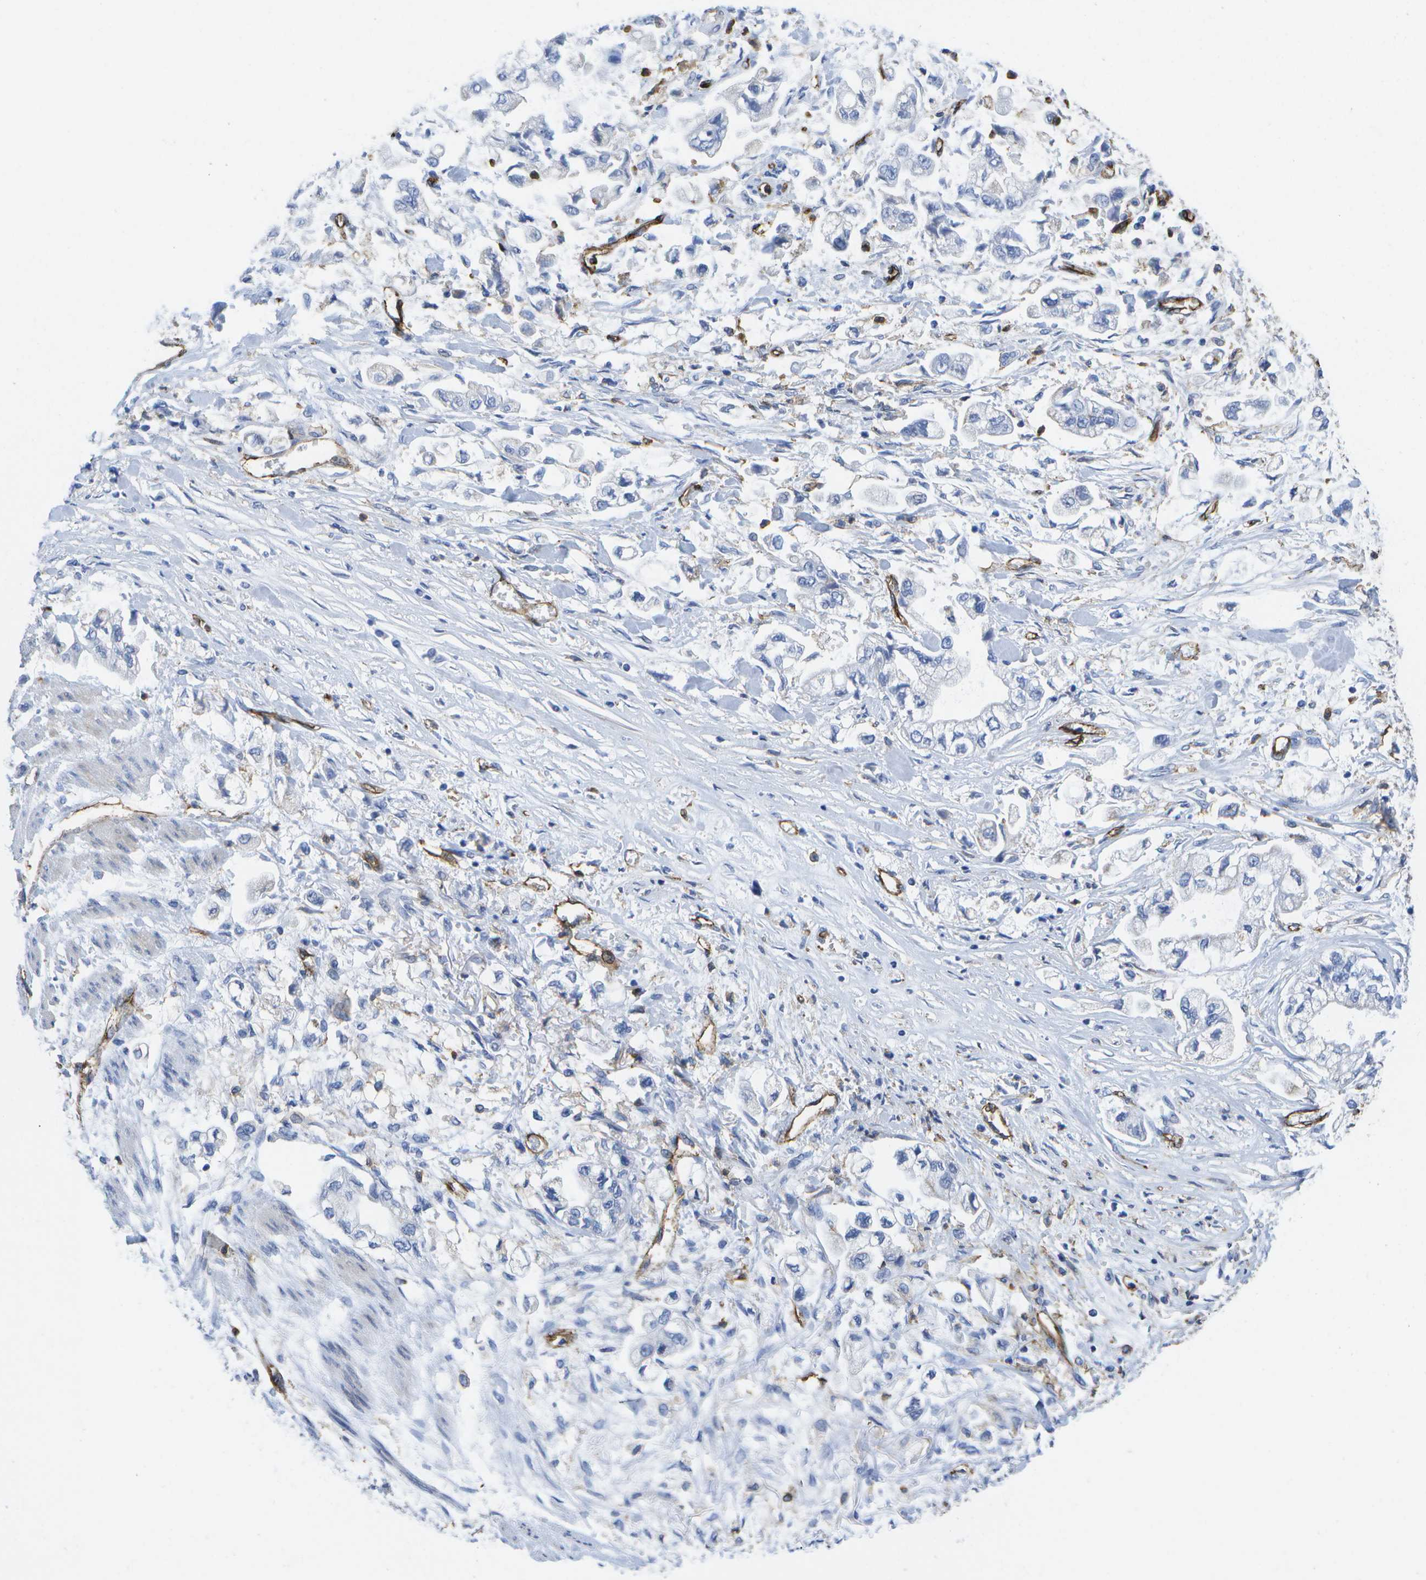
{"staining": {"intensity": "negative", "quantity": "none", "location": "none"}, "tissue": "stomach cancer", "cell_type": "Tumor cells", "image_type": "cancer", "snomed": [{"axis": "morphology", "description": "Normal tissue, NOS"}, {"axis": "morphology", "description": "Adenocarcinoma, NOS"}, {"axis": "topography", "description": "Stomach"}], "caption": "Stomach adenocarcinoma stained for a protein using immunohistochemistry (IHC) exhibits no positivity tumor cells.", "gene": "DYSF", "patient": {"sex": "male", "age": 62}}